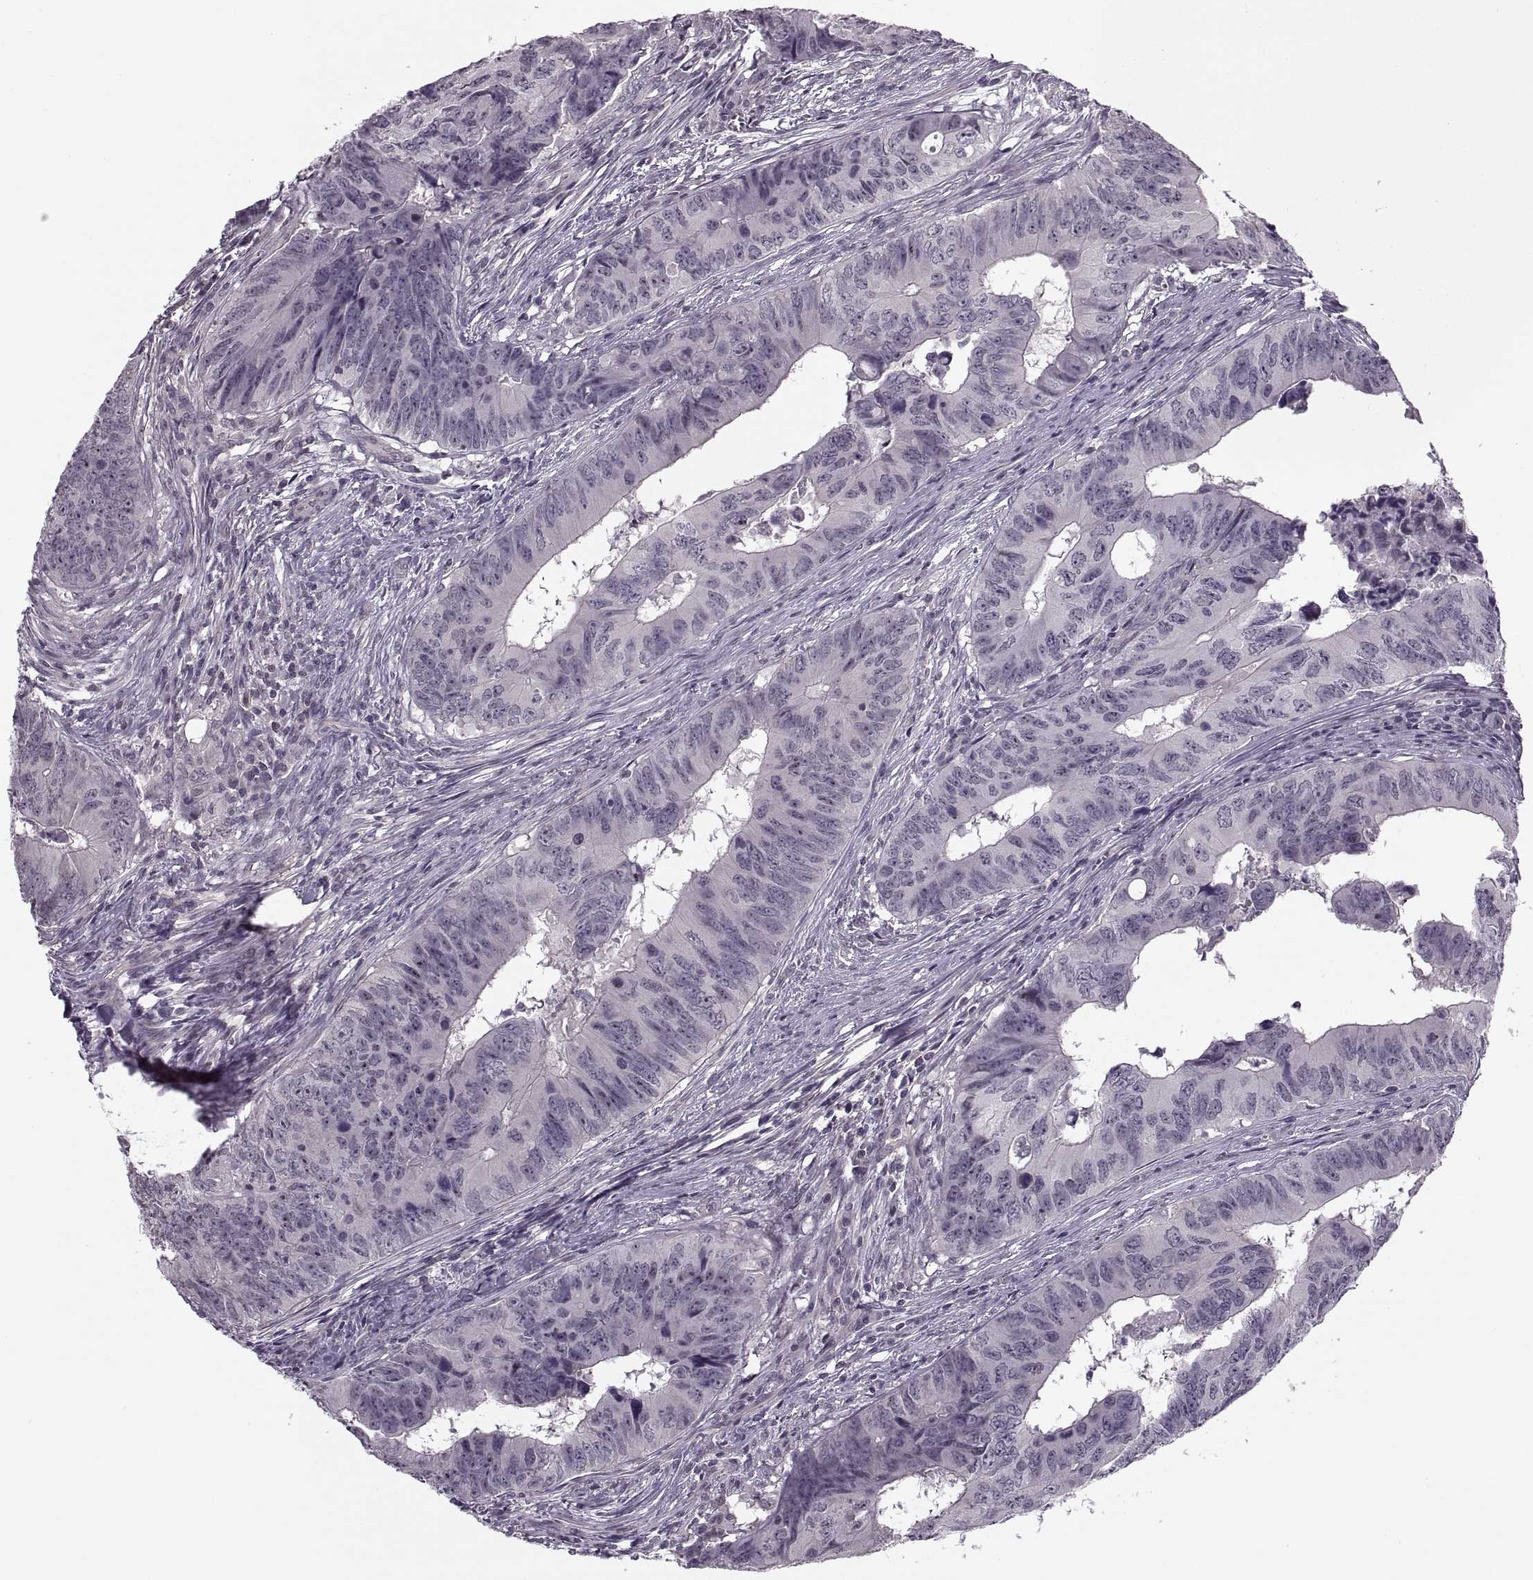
{"staining": {"intensity": "negative", "quantity": "none", "location": "none"}, "tissue": "colorectal cancer", "cell_type": "Tumor cells", "image_type": "cancer", "snomed": [{"axis": "morphology", "description": "Adenocarcinoma, NOS"}, {"axis": "topography", "description": "Colon"}], "caption": "Human colorectal cancer stained for a protein using IHC demonstrates no staining in tumor cells.", "gene": "LUZP2", "patient": {"sex": "female", "age": 82}}